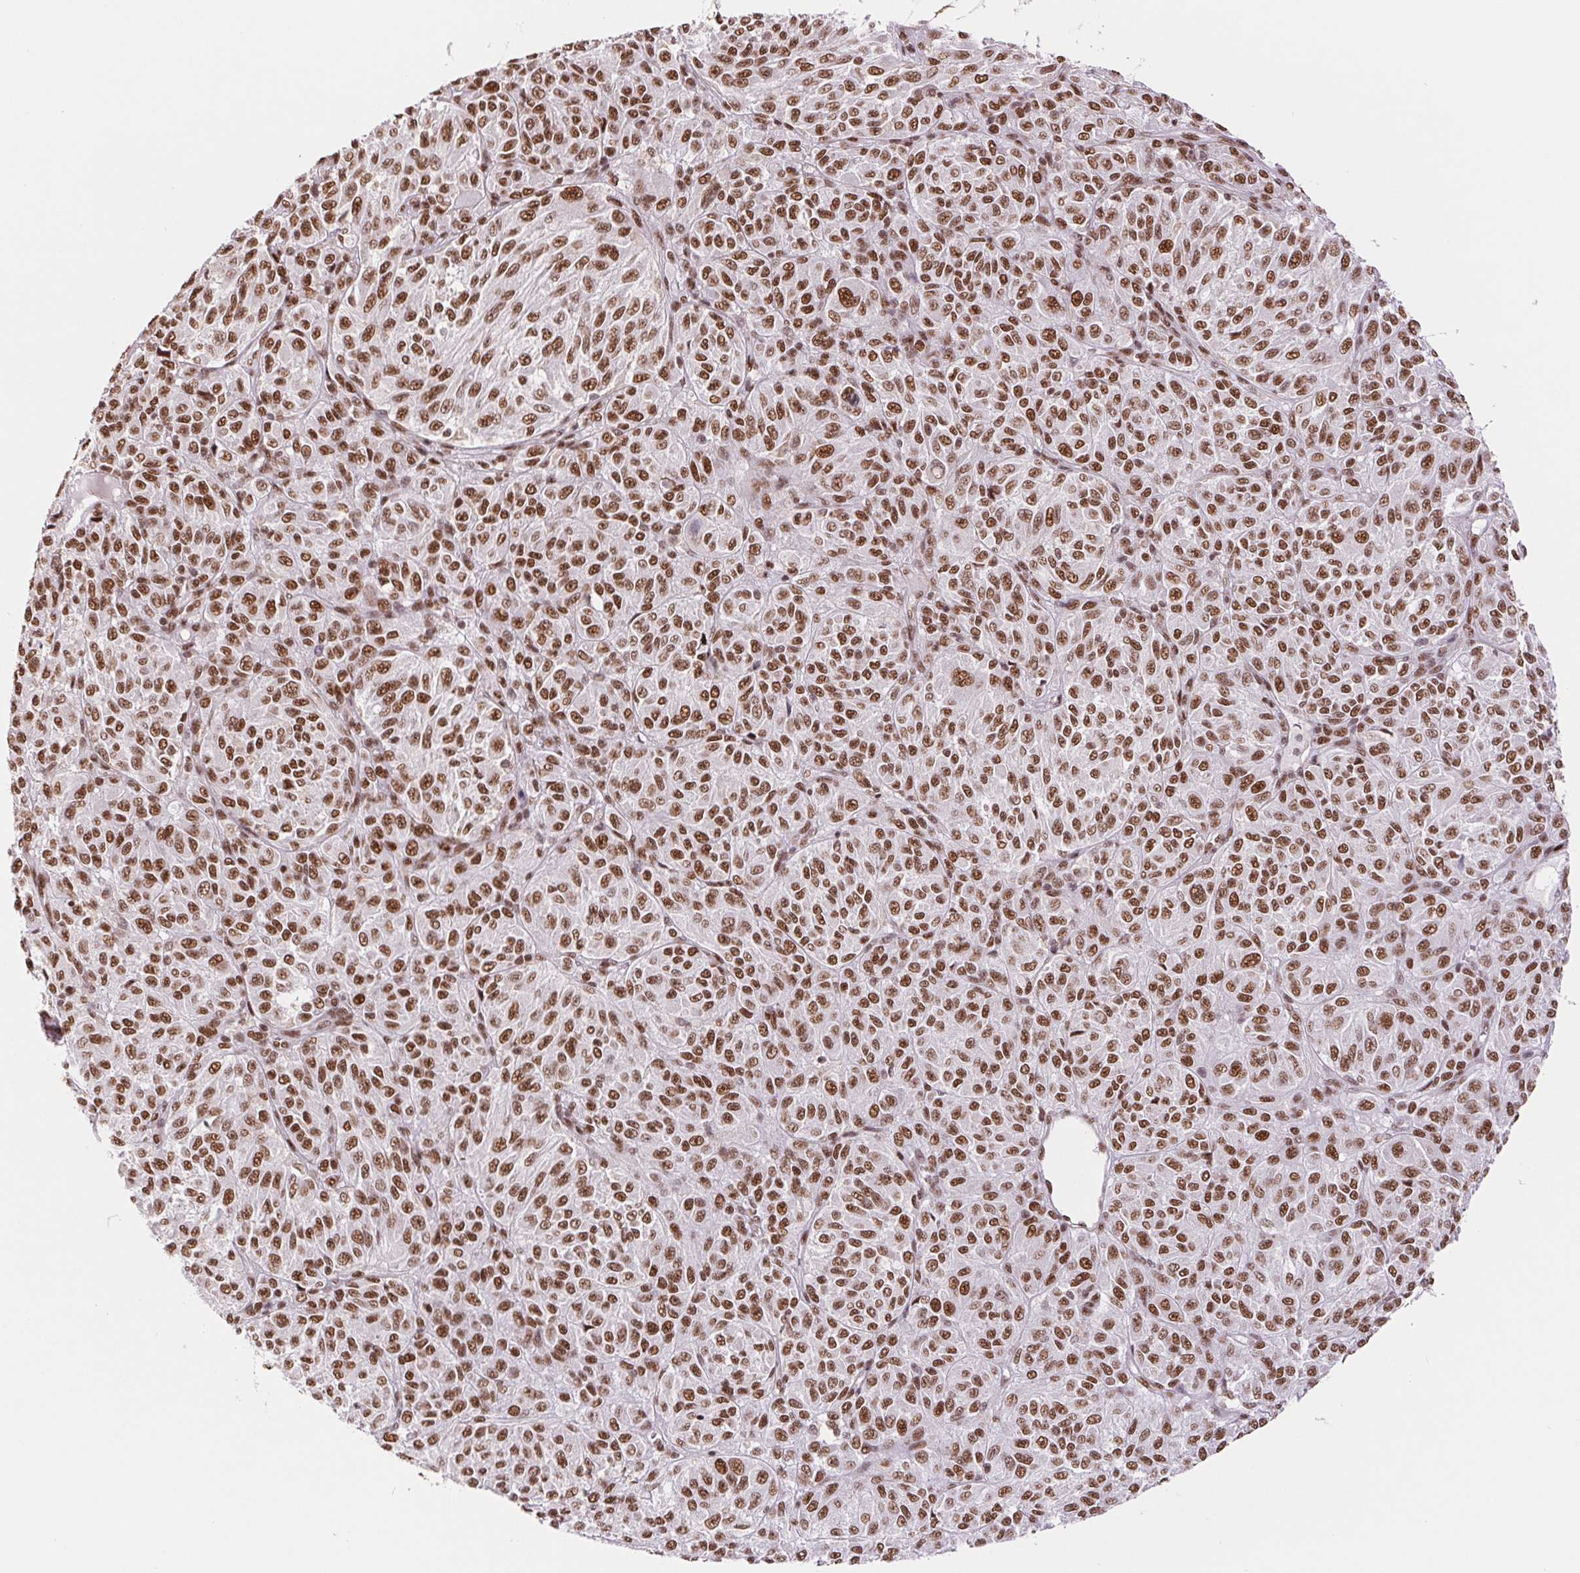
{"staining": {"intensity": "strong", "quantity": ">75%", "location": "nuclear"}, "tissue": "melanoma", "cell_type": "Tumor cells", "image_type": "cancer", "snomed": [{"axis": "morphology", "description": "Malignant melanoma, Metastatic site"}, {"axis": "topography", "description": "Brain"}], "caption": "Protein expression analysis of human malignant melanoma (metastatic site) reveals strong nuclear positivity in about >75% of tumor cells.", "gene": "SREK1", "patient": {"sex": "female", "age": 56}}